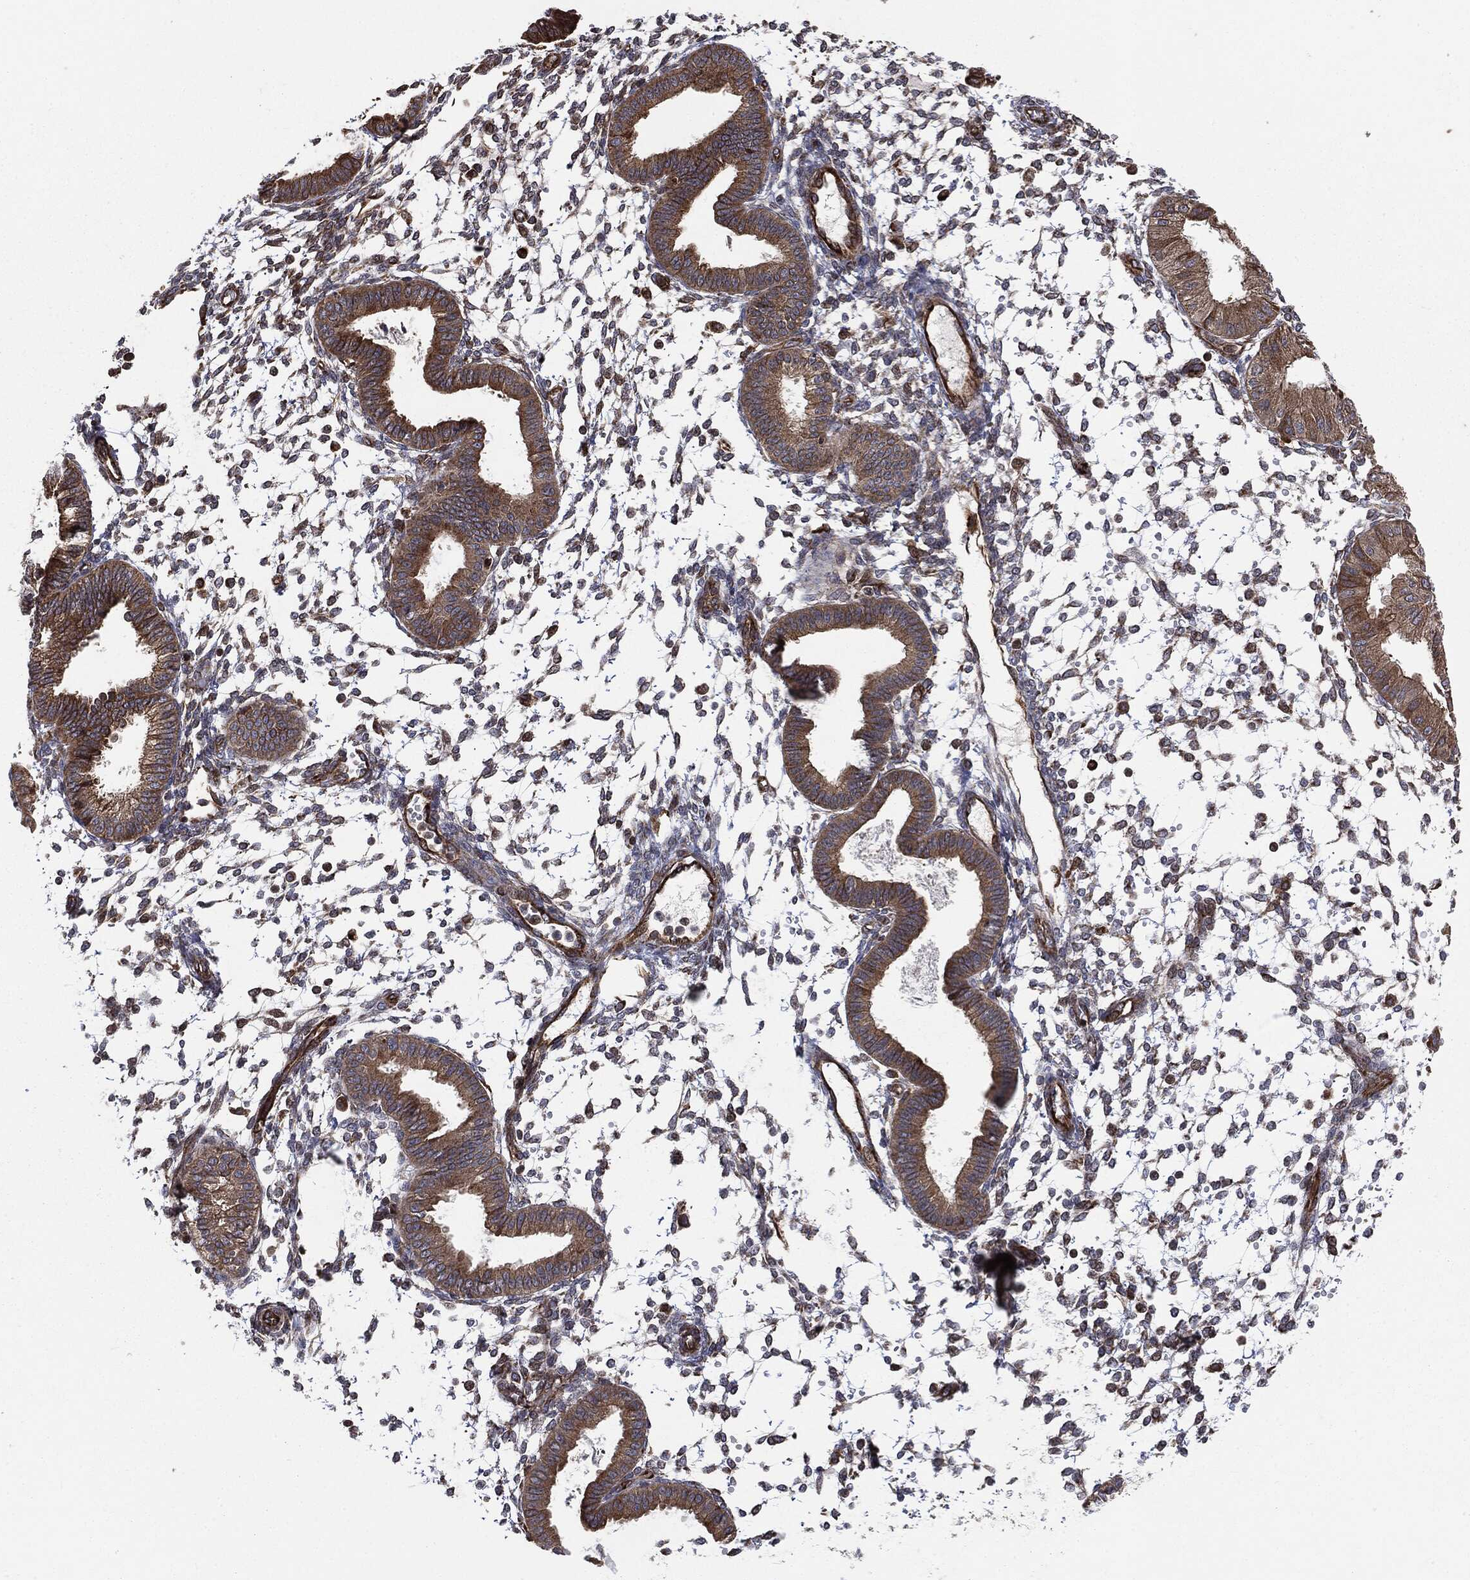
{"staining": {"intensity": "strong", "quantity": "<25%", "location": "cytoplasmic/membranous"}, "tissue": "endometrium", "cell_type": "Cells in endometrial stroma", "image_type": "normal", "snomed": [{"axis": "morphology", "description": "Normal tissue, NOS"}, {"axis": "topography", "description": "Endometrium"}], "caption": "Human endometrium stained with a brown dye reveals strong cytoplasmic/membranous positive positivity in approximately <25% of cells in endometrial stroma.", "gene": "CYLD", "patient": {"sex": "female", "age": 43}}